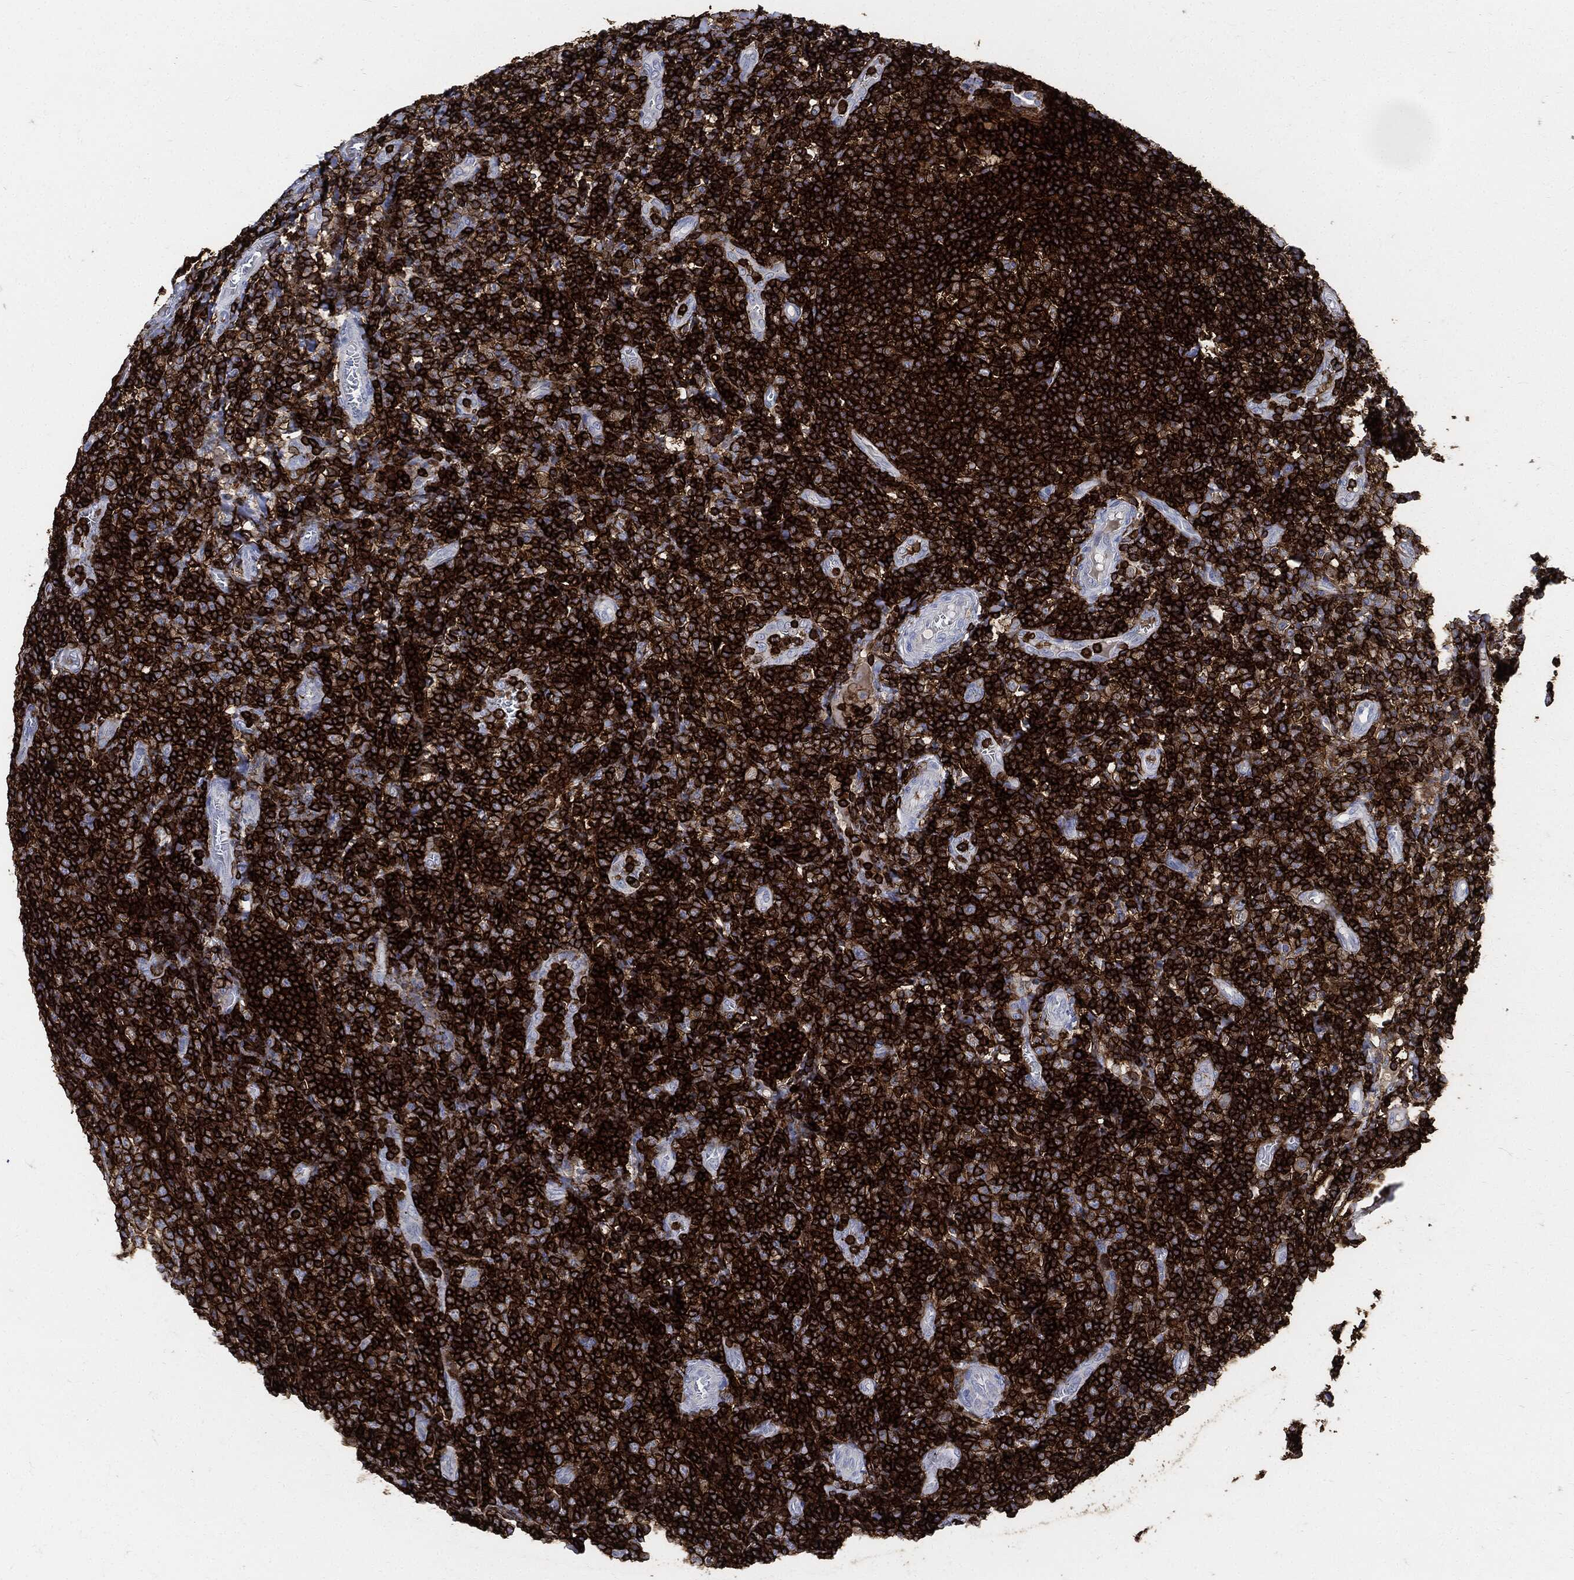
{"staining": {"intensity": "strong", "quantity": ">75%", "location": "cytoplasmic/membranous"}, "tissue": "tonsil", "cell_type": "Germinal center cells", "image_type": "normal", "snomed": [{"axis": "morphology", "description": "Normal tissue, NOS"}, {"axis": "topography", "description": "Tonsil"}], "caption": "Human tonsil stained for a protein (brown) shows strong cytoplasmic/membranous positive positivity in approximately >75% of germinal center cells.", "gene": "PTPRC", "patient": {"sex": "female", "age": 5}}